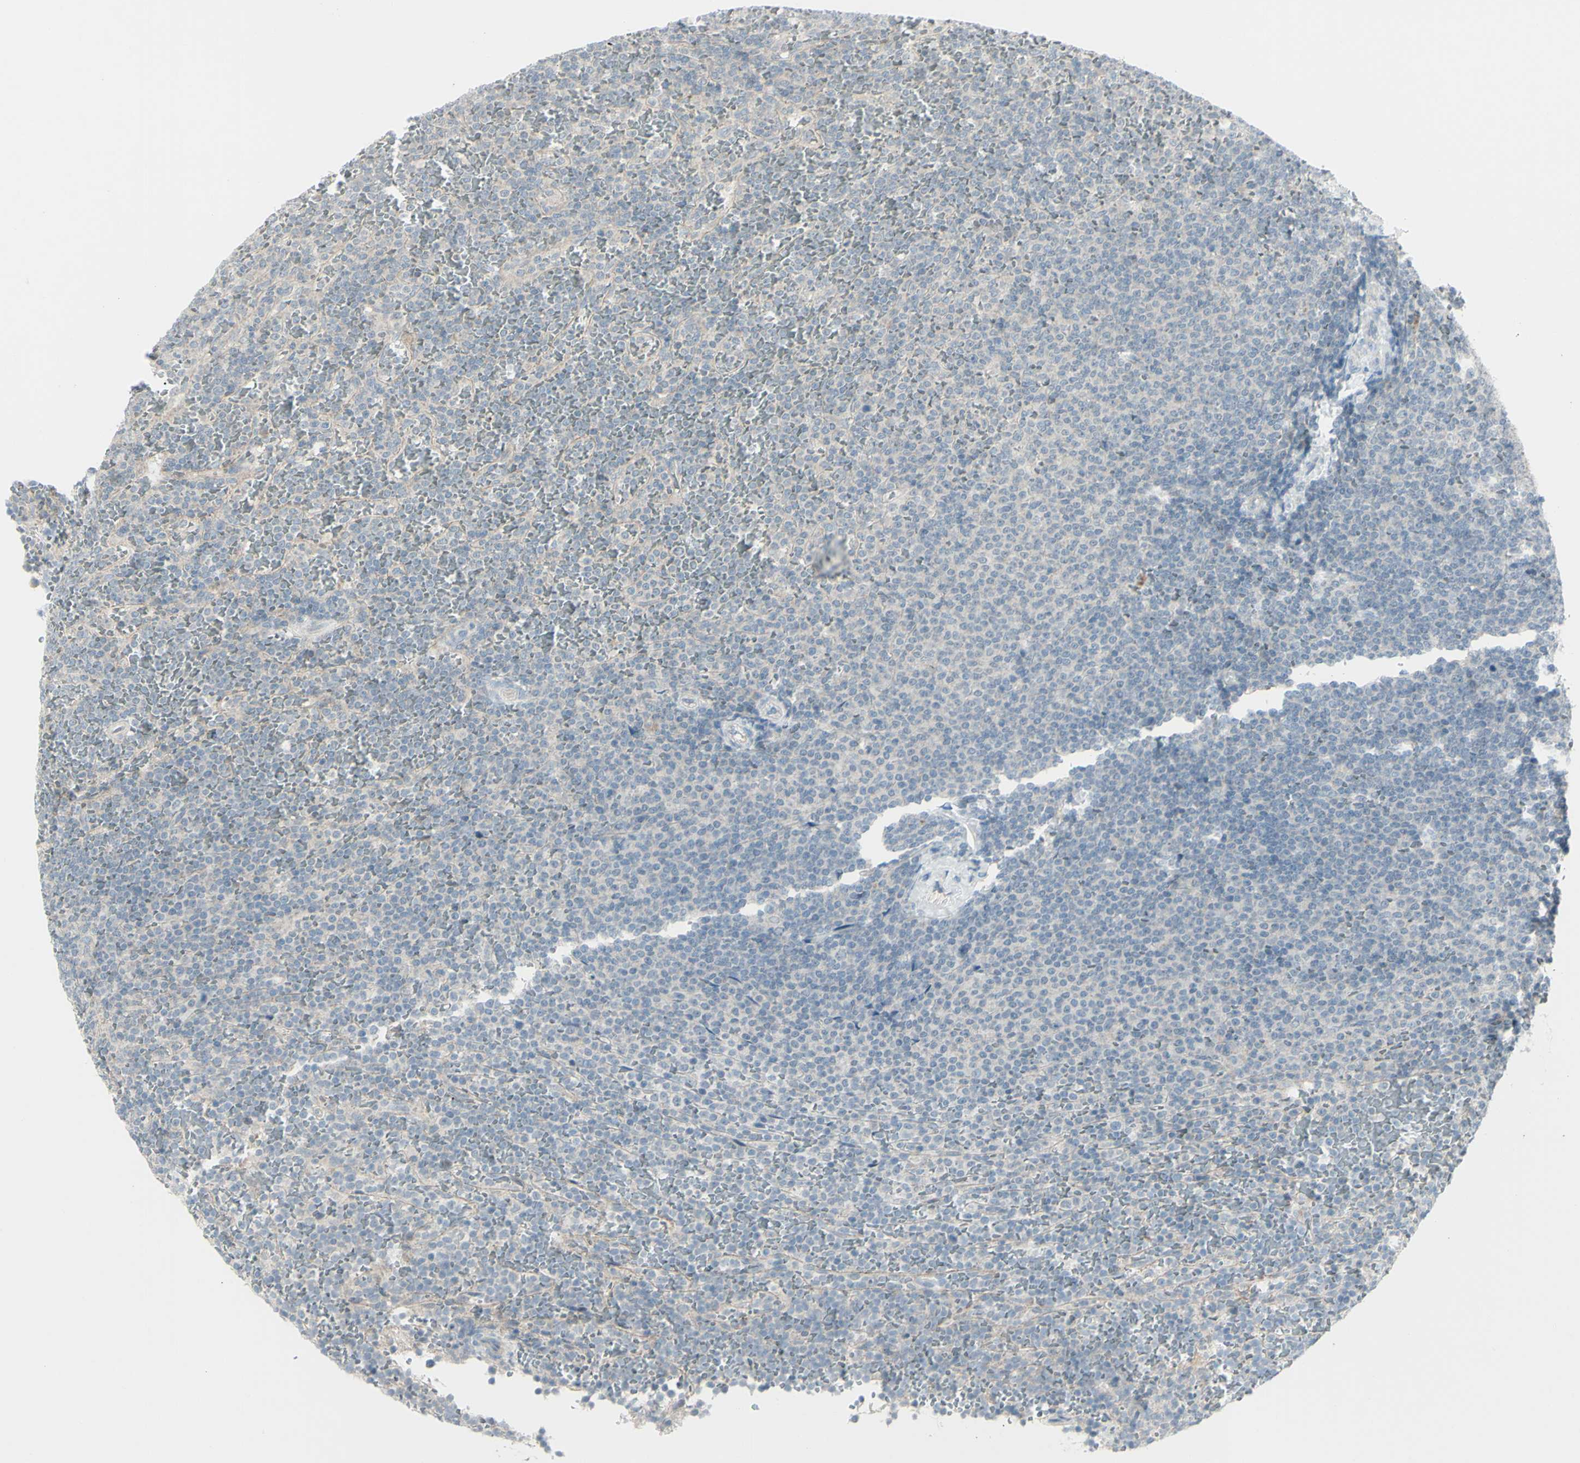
{"staining": {"intensity": "negative", "quantity": "none", "location": "none"}, "tissue": "lymphoma", "cell_type": "Tumor cells", "image_type": "cancer", "snomed": [{"axis": "morphology", "description": "Malignant lymphoma, non-Hodgkin's type, Low grade"}, {"axis": "topography", "description": "Spleen"}], "caption": "Immunohistochemical staining of human lymphoma displays no significant staining in tumor cells.", "gene": "SH3GL2", "patient": {"sex": "female", "age": 77}}